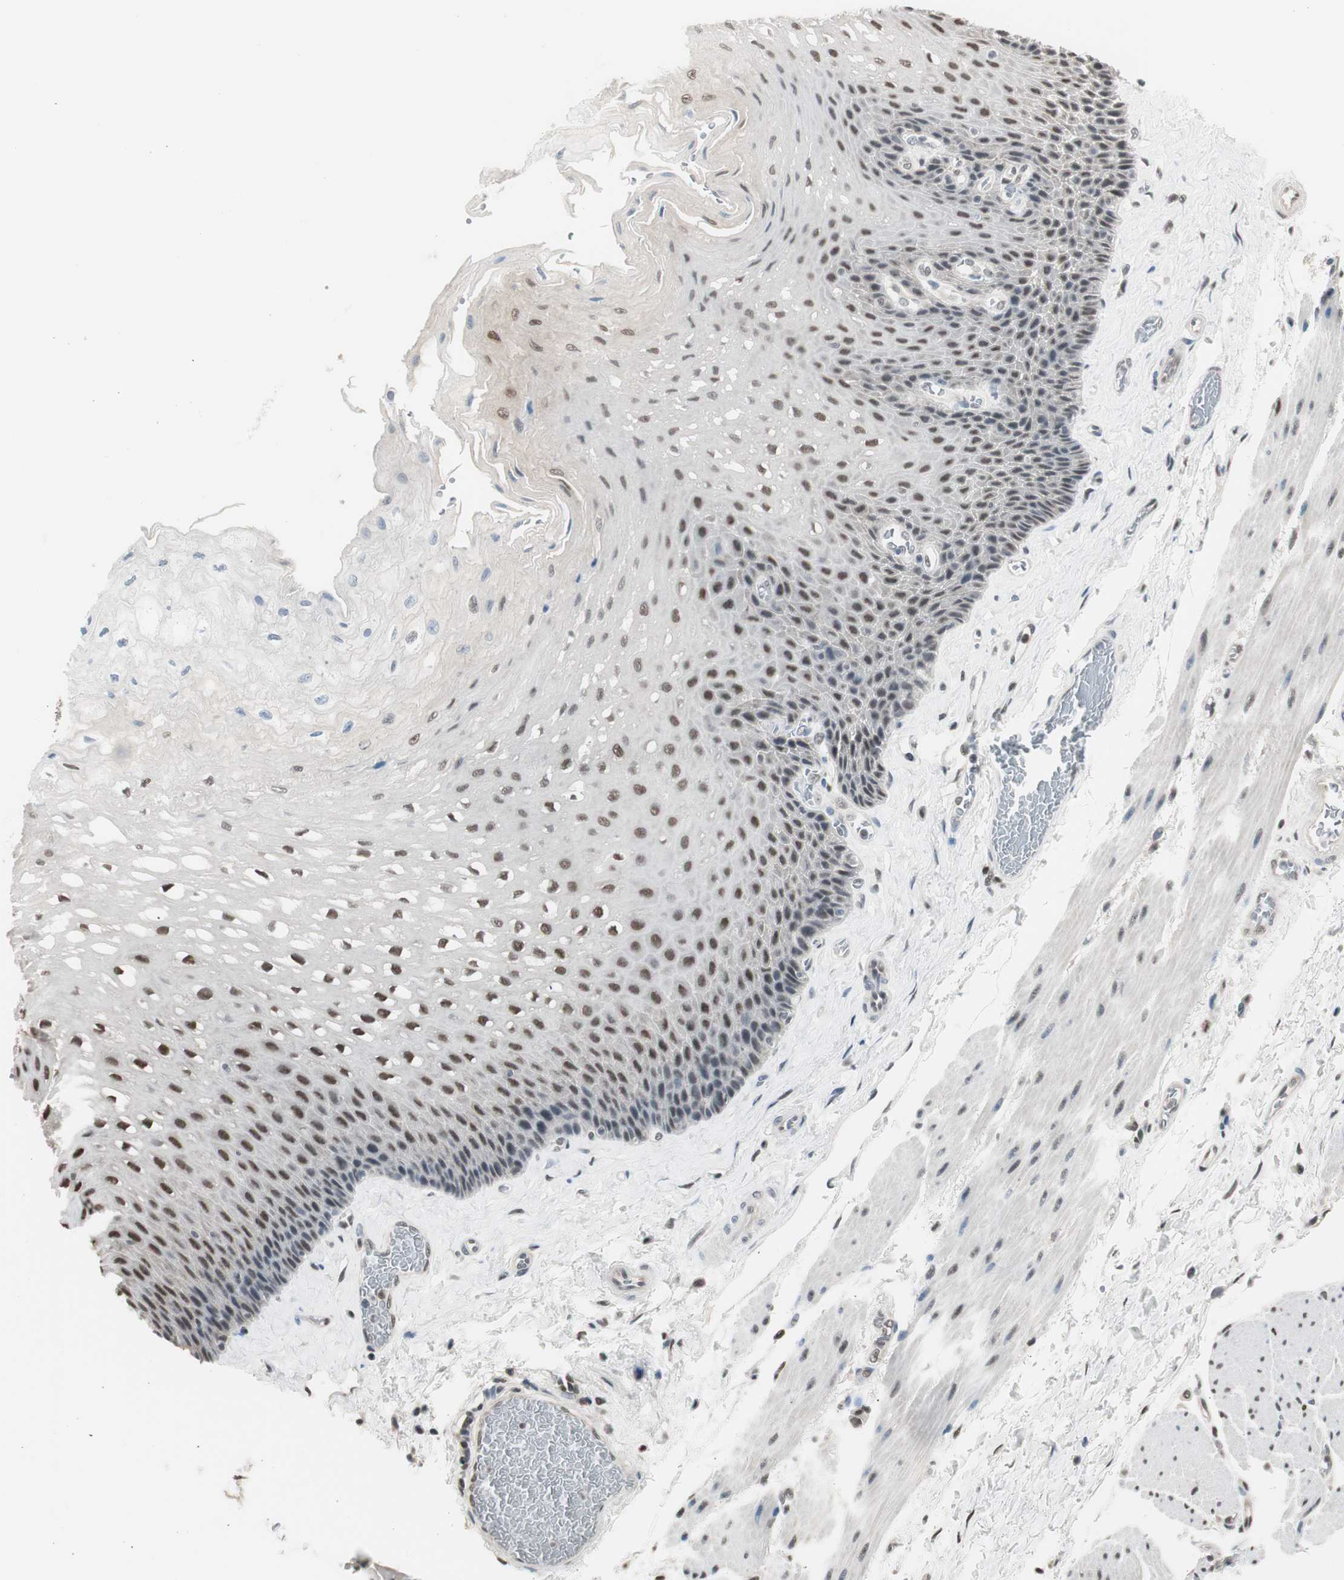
{"staining": {"intensity": "strong", "quantity": ">75%", "location": "nuclear"}, "tissue": "esophagus", "cell_type": "Squamous epithelial cells", "image_type": "normal", "snomed": [{"axis": "morphology", "description": "Normal tissue, NOS"}, {"axis": "topography", "description": "Esophagus"}], "caption": "A high-resolution micrograph shows IHC staining of normal esophagus, which exhibits strong nuclear positivity in about >75% of squamous epithelial cells.", "gene": "LONP2", "patient": {"sex": "female", "age": 72}}